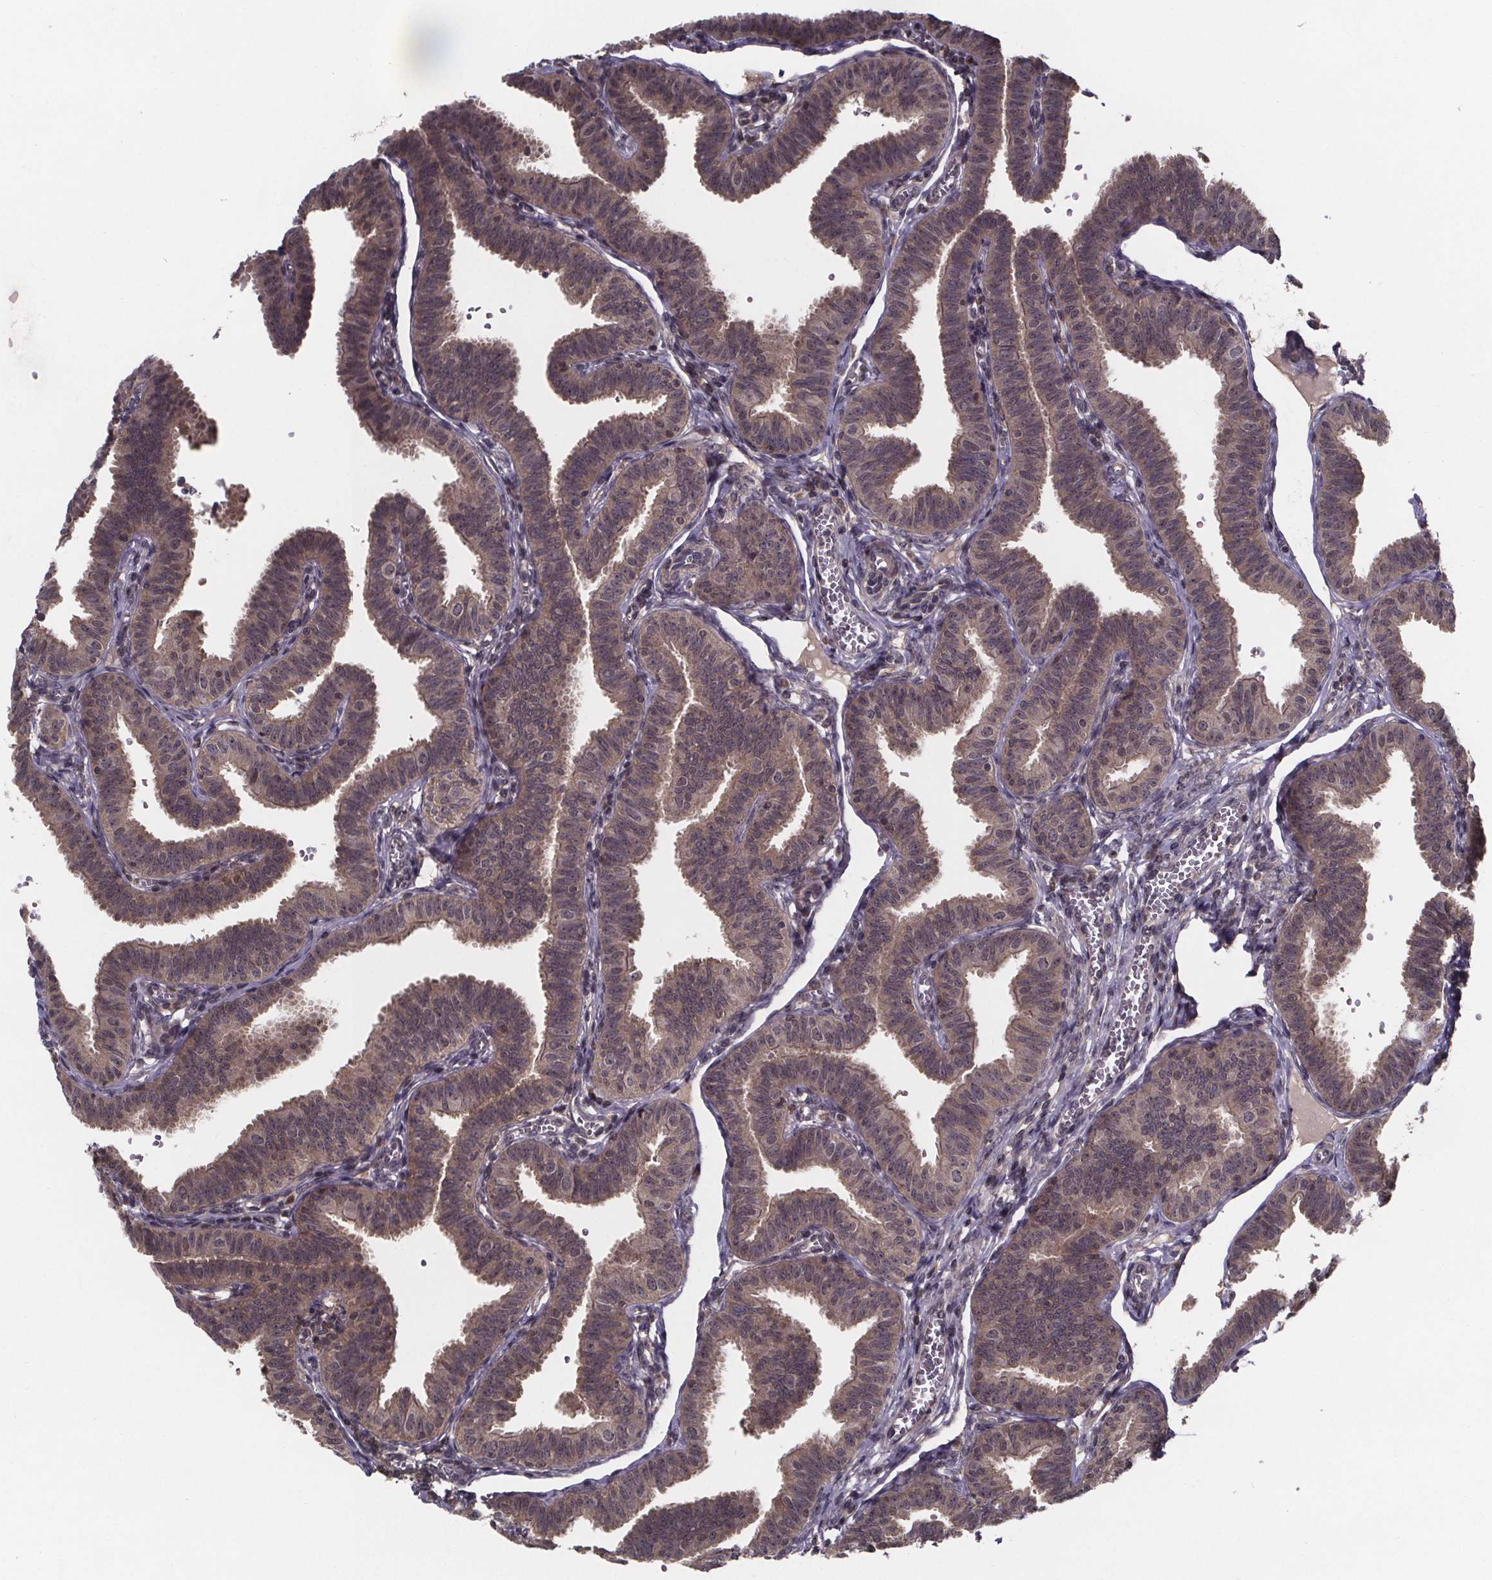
{"staining": {"intensity": "weak", "quantity": ">75%", "location": "cytoplasmic/membranous"}, "tissue": "fallopian tube", "cell_type": "Glandular cells", "image_type": "normal", "snomed": [{"axis": "morphology", "description": "Normal tissue, NOS"}, {"axis": "topography", "description": "Fallopian tube"}], "caption": "DAB (3,3'-diaminobenzidine) immunohistochemical staining of unremarkable human fallopian tube exhibits weak cytoplasmic/membranous protein expression in approximately >75% of glandular cells.", "gene": "FN3KRP", "patient": {"sex": "female", "age": 25}}